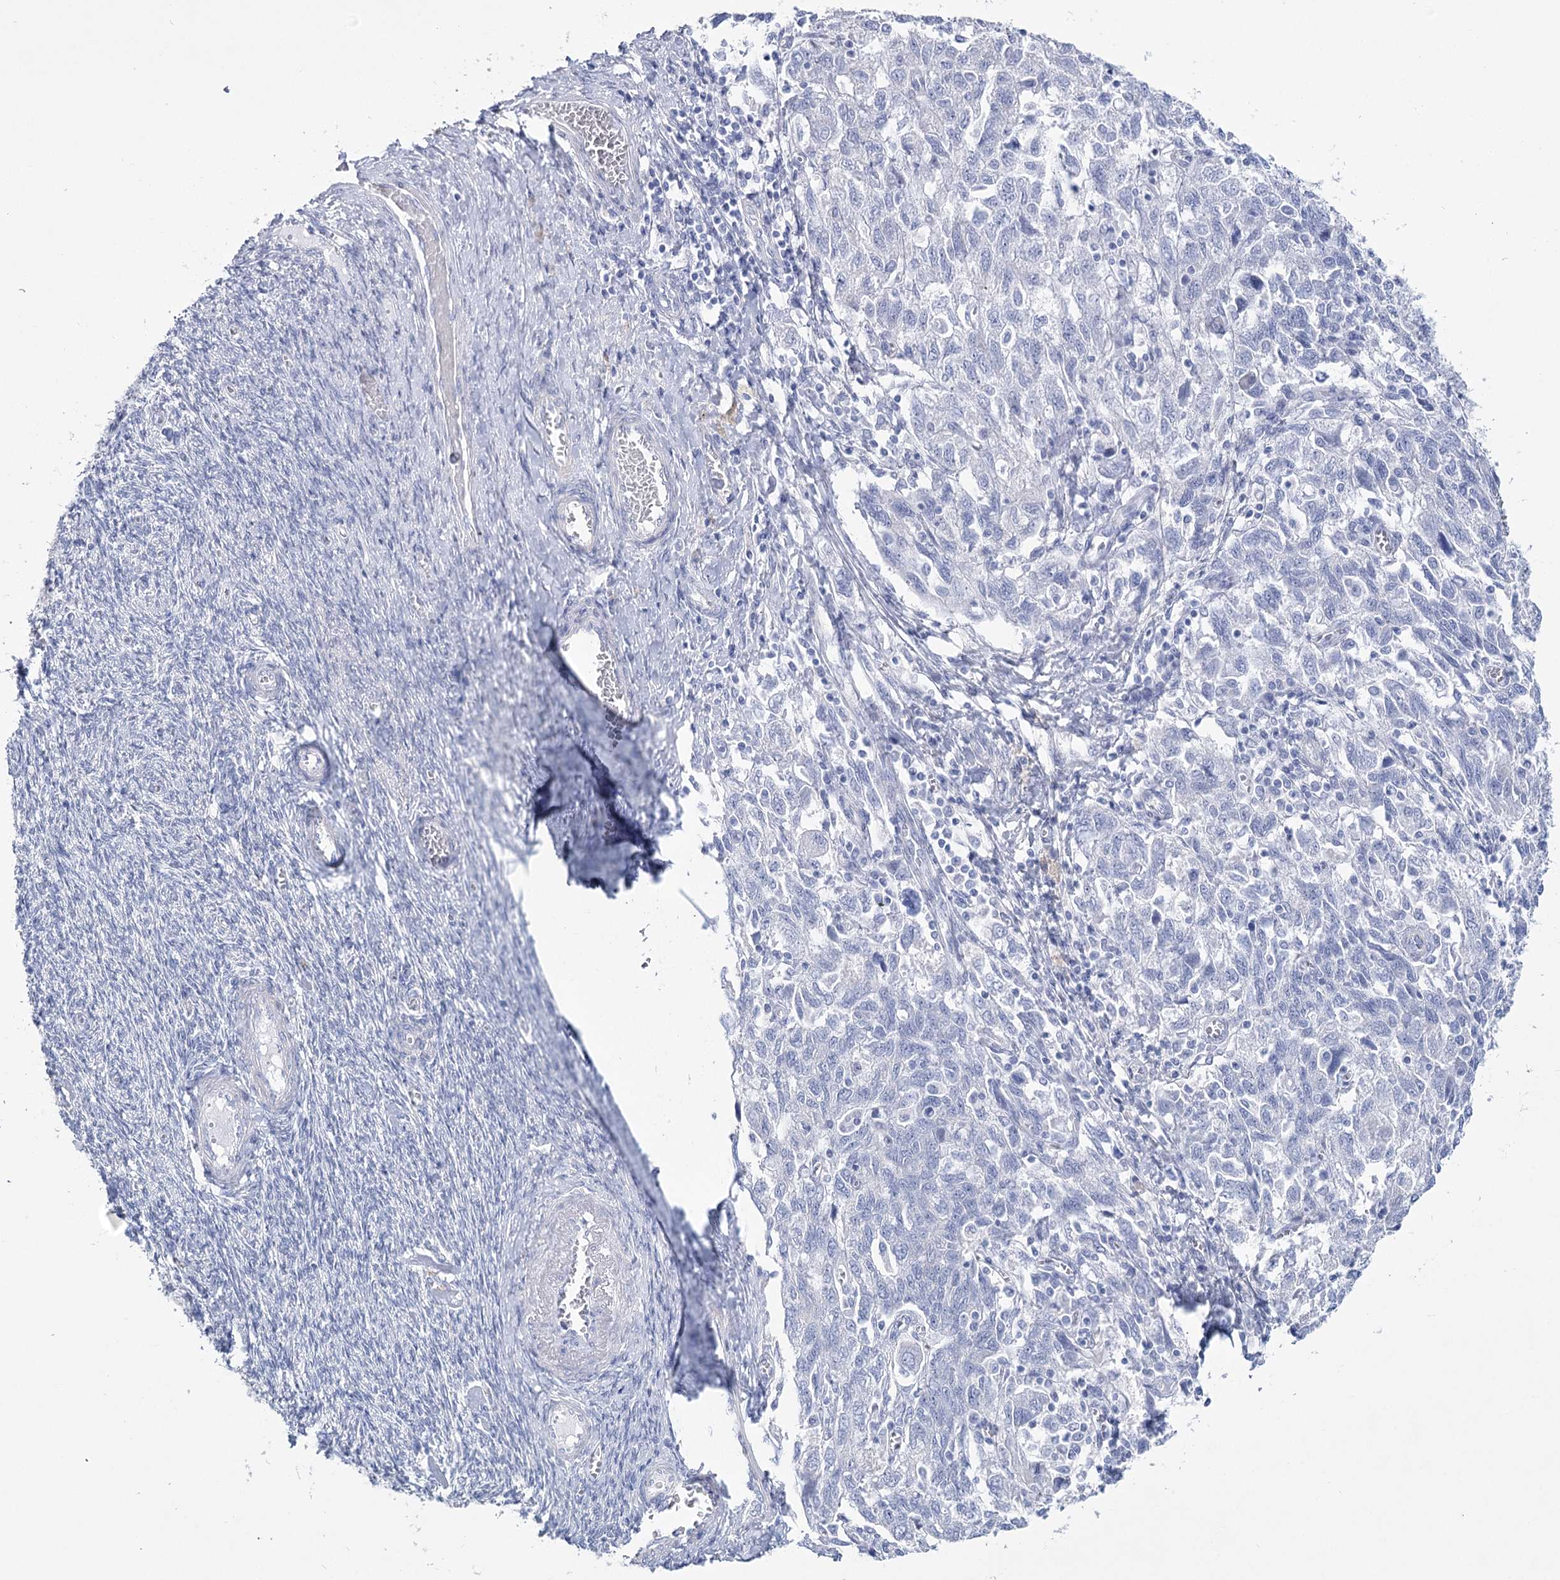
{"staining": {"intensity": "negative", "quantity": "none", "location": "none"}, "tissue": "ovarian cancer", "cell_type": "Tumor cells", "image_type": "cancer", "snomed": [{"axis": "morphology", "description": "Carcinoma, NOS"}, {"axis": "morphology", "description": "Cystadenocarcinoma, serous, NOS"}, {"axis": "topography", "description": "Ovary"}], "caption": "DAB (3,3'-diaminobenzidine) immunohistochemical staining of human ovarian cancer displays no significant expression in tumor cells.", "gene": "CCDC88A", "patient": {"sex": "female", "age": 69}}